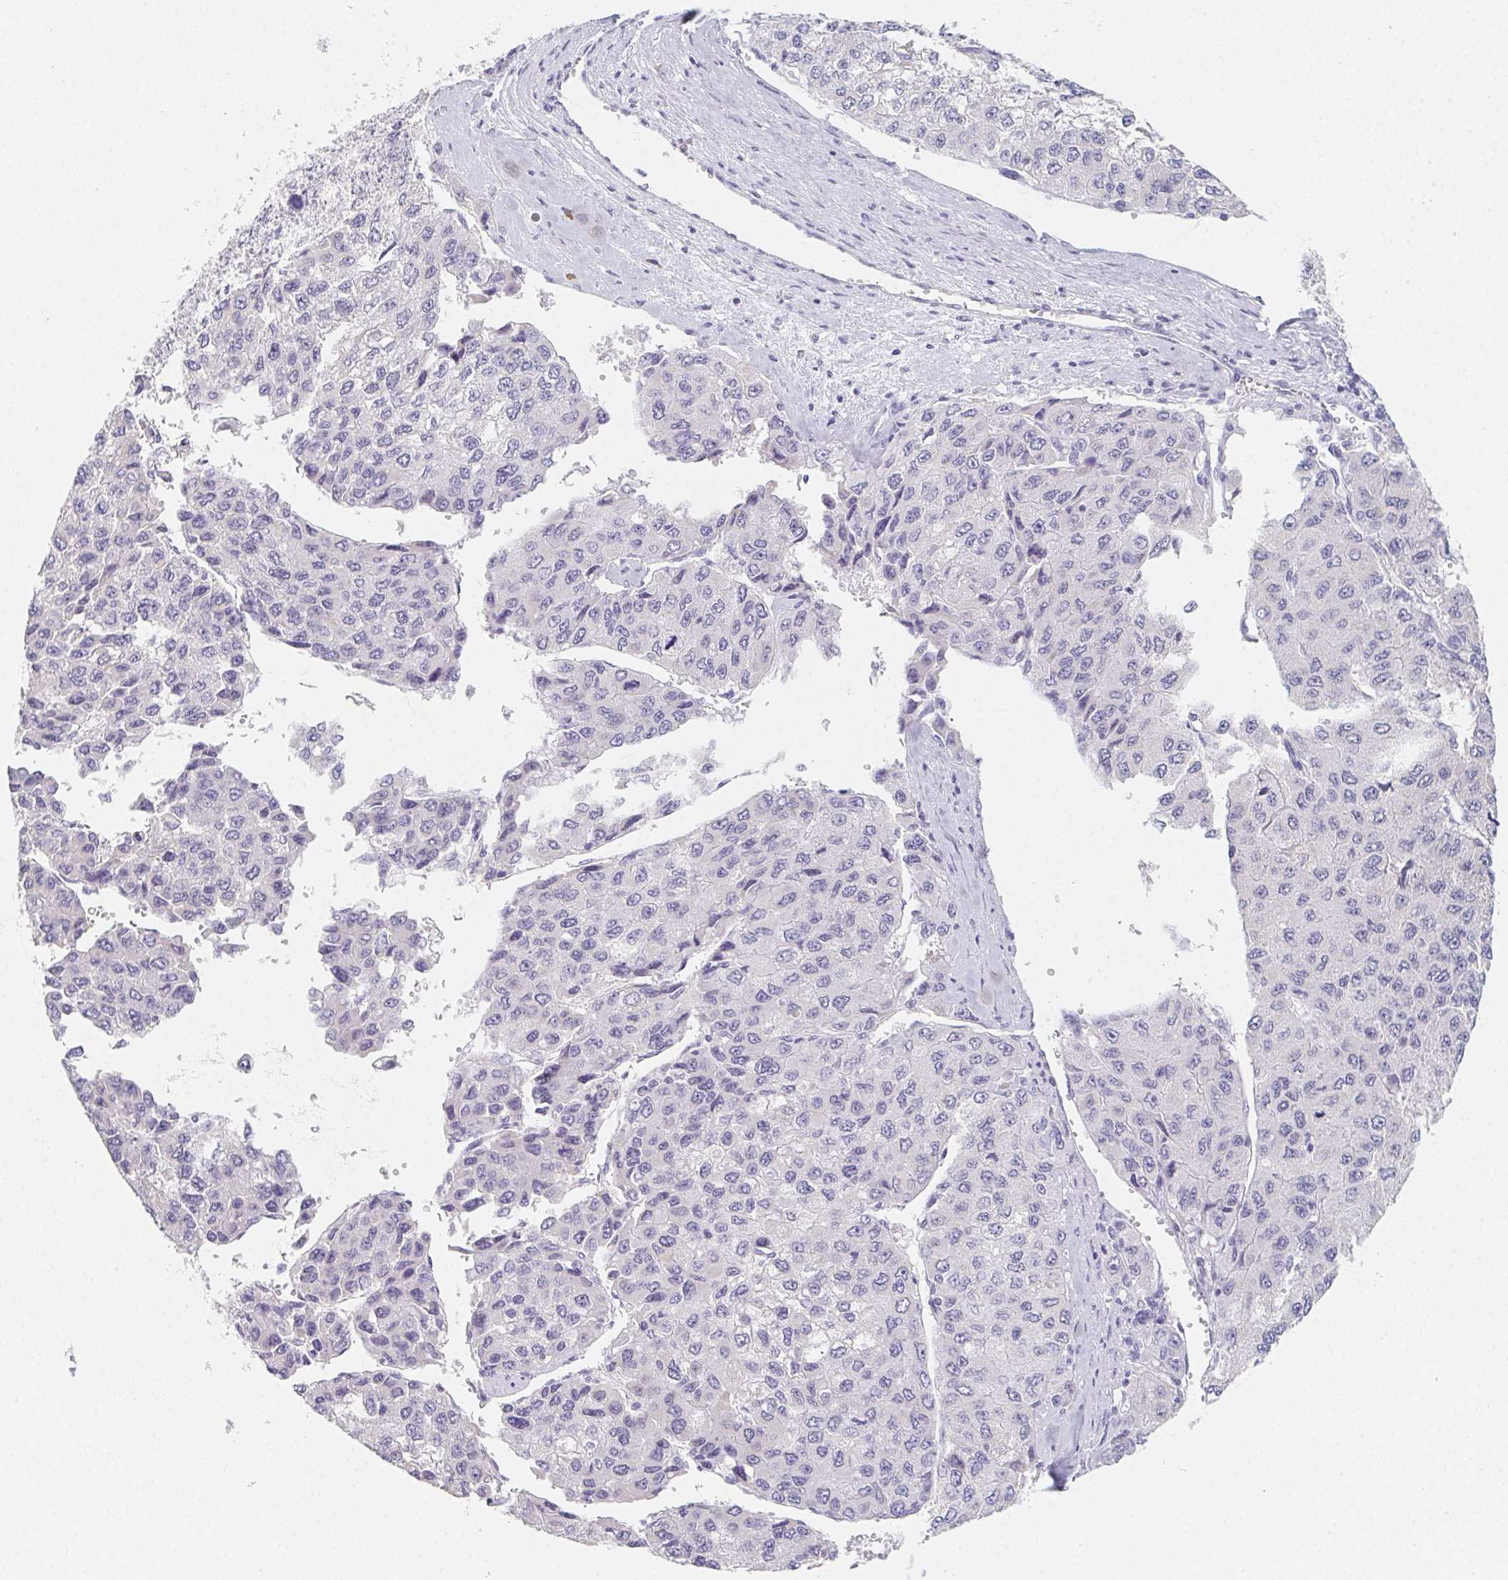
{"staining": {"intensity": "negative", "quantity": "none", "location": "none"}, "tissue": "liver cancer", "cell_type": "Tumor cells", "image_type": "cancer", "snomed": [{"axis": "morphology", "description": "Carcinoma, Hepatocellular, NOS"}, {"axis": "topography", "description": "Liver"}], "caption": "Liver cancer (hepatocellular carcinoma) was stained to show a protein in brown. There is no significant staining in tumor cells. (DAB immunohistochemistry (IHC) visualized using brightfield microscopy, high magnification).", "gene": "GLIPR1L1", "patient": {"sex": "female", "age": 66}}